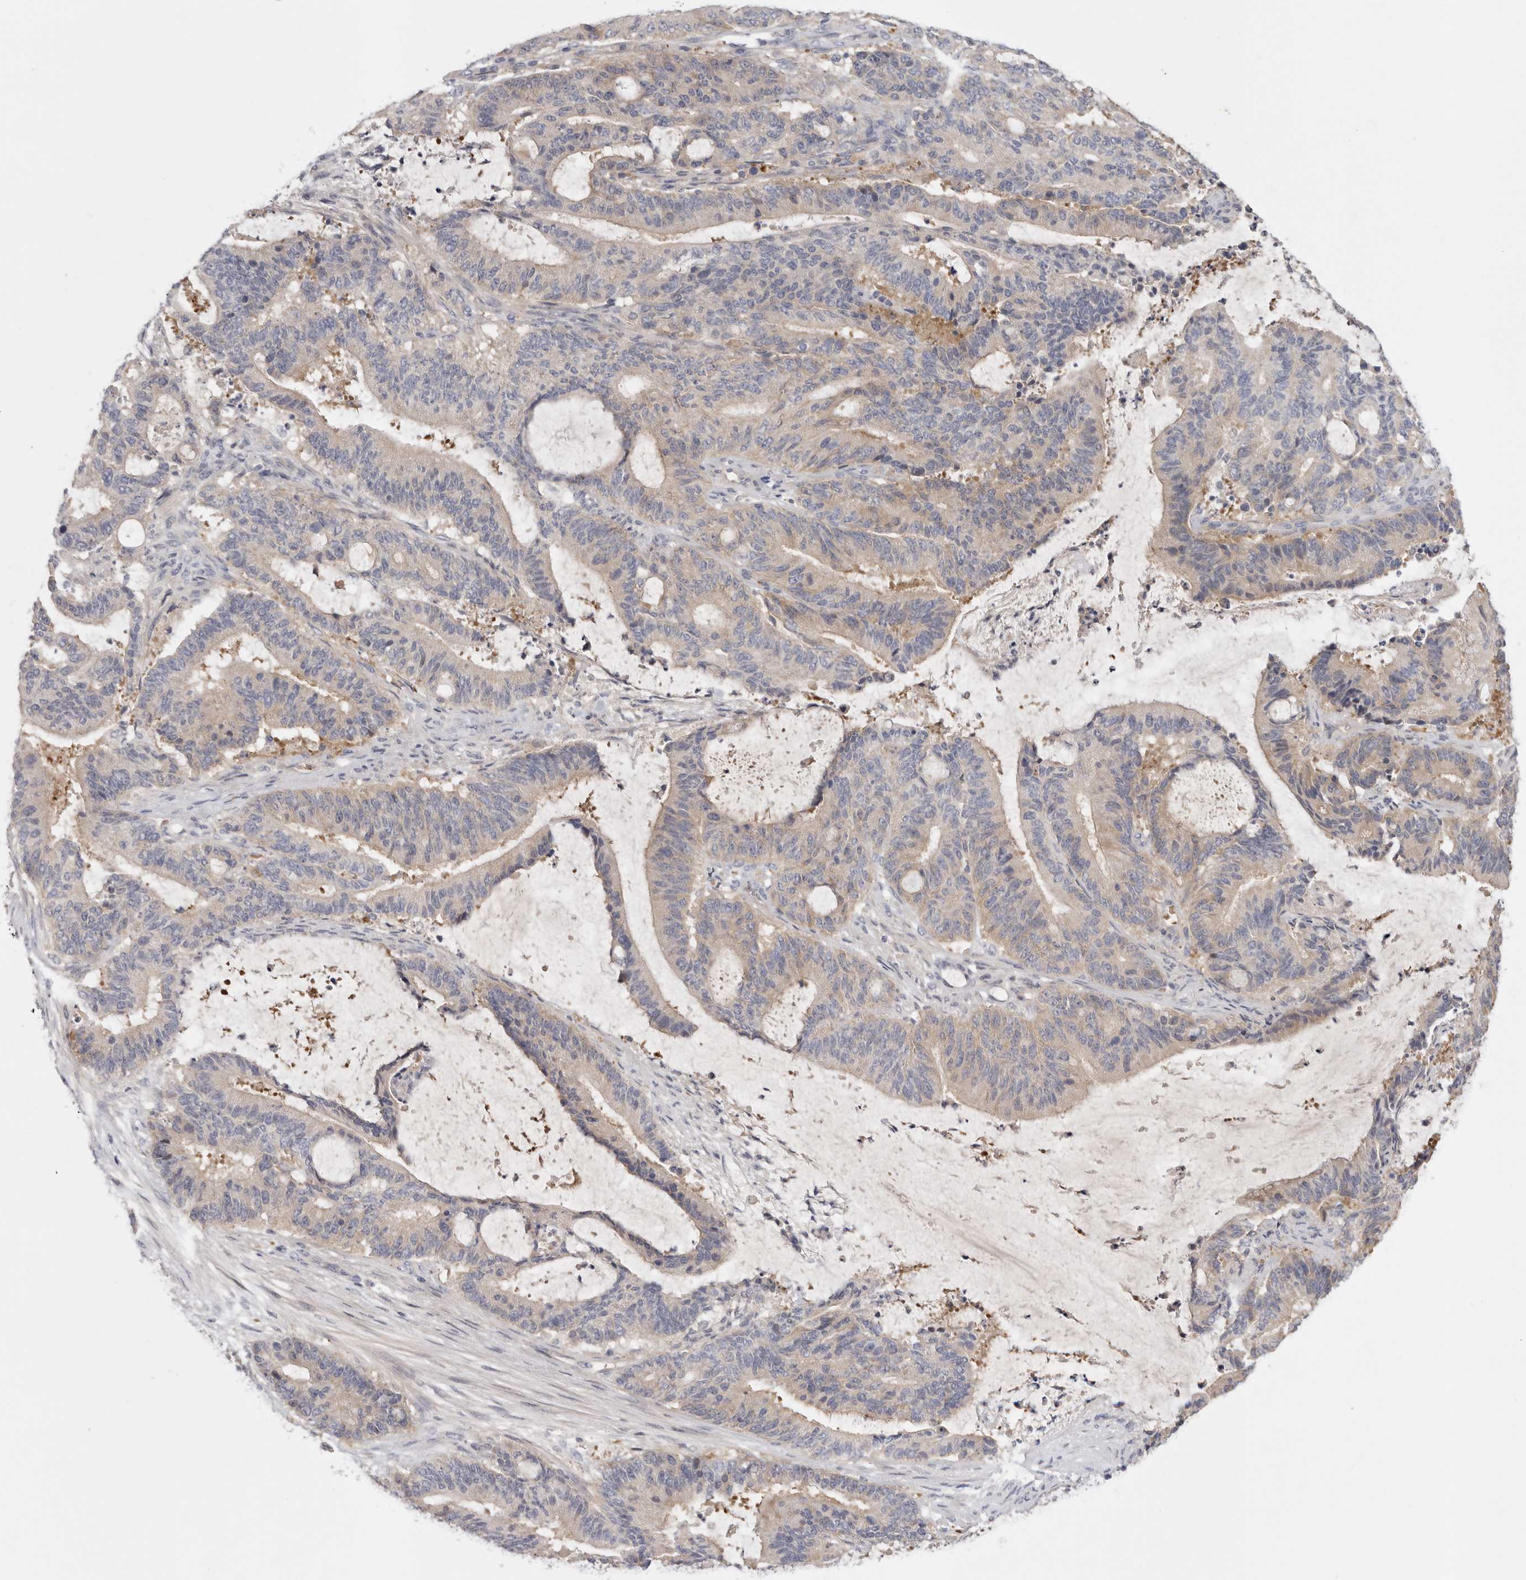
{"staining": {"intensity": "weak", "quantity": "<25%", "location": "cytoplasmic/membranous"}, "tissue": "liver cancer", "cell_type": "Tumor cells", "image_type": "cancer", "snomed": [{"axis": "morphology", "description": "Normal tissue, NOS"}, {"axis": "morphology", "description": "Cholangiocarcinoma"}, {"axis": "topography", "description": "Liver"}, {"axis": "topography", "description": "Peripheral nerve tissue"}], "caption": "Protein analysis of liver cholangiocarcinoma shows no significant expression in tumor cells.", "gene": "CFAP298", "patient": {"sex": "female", "age": 73}}